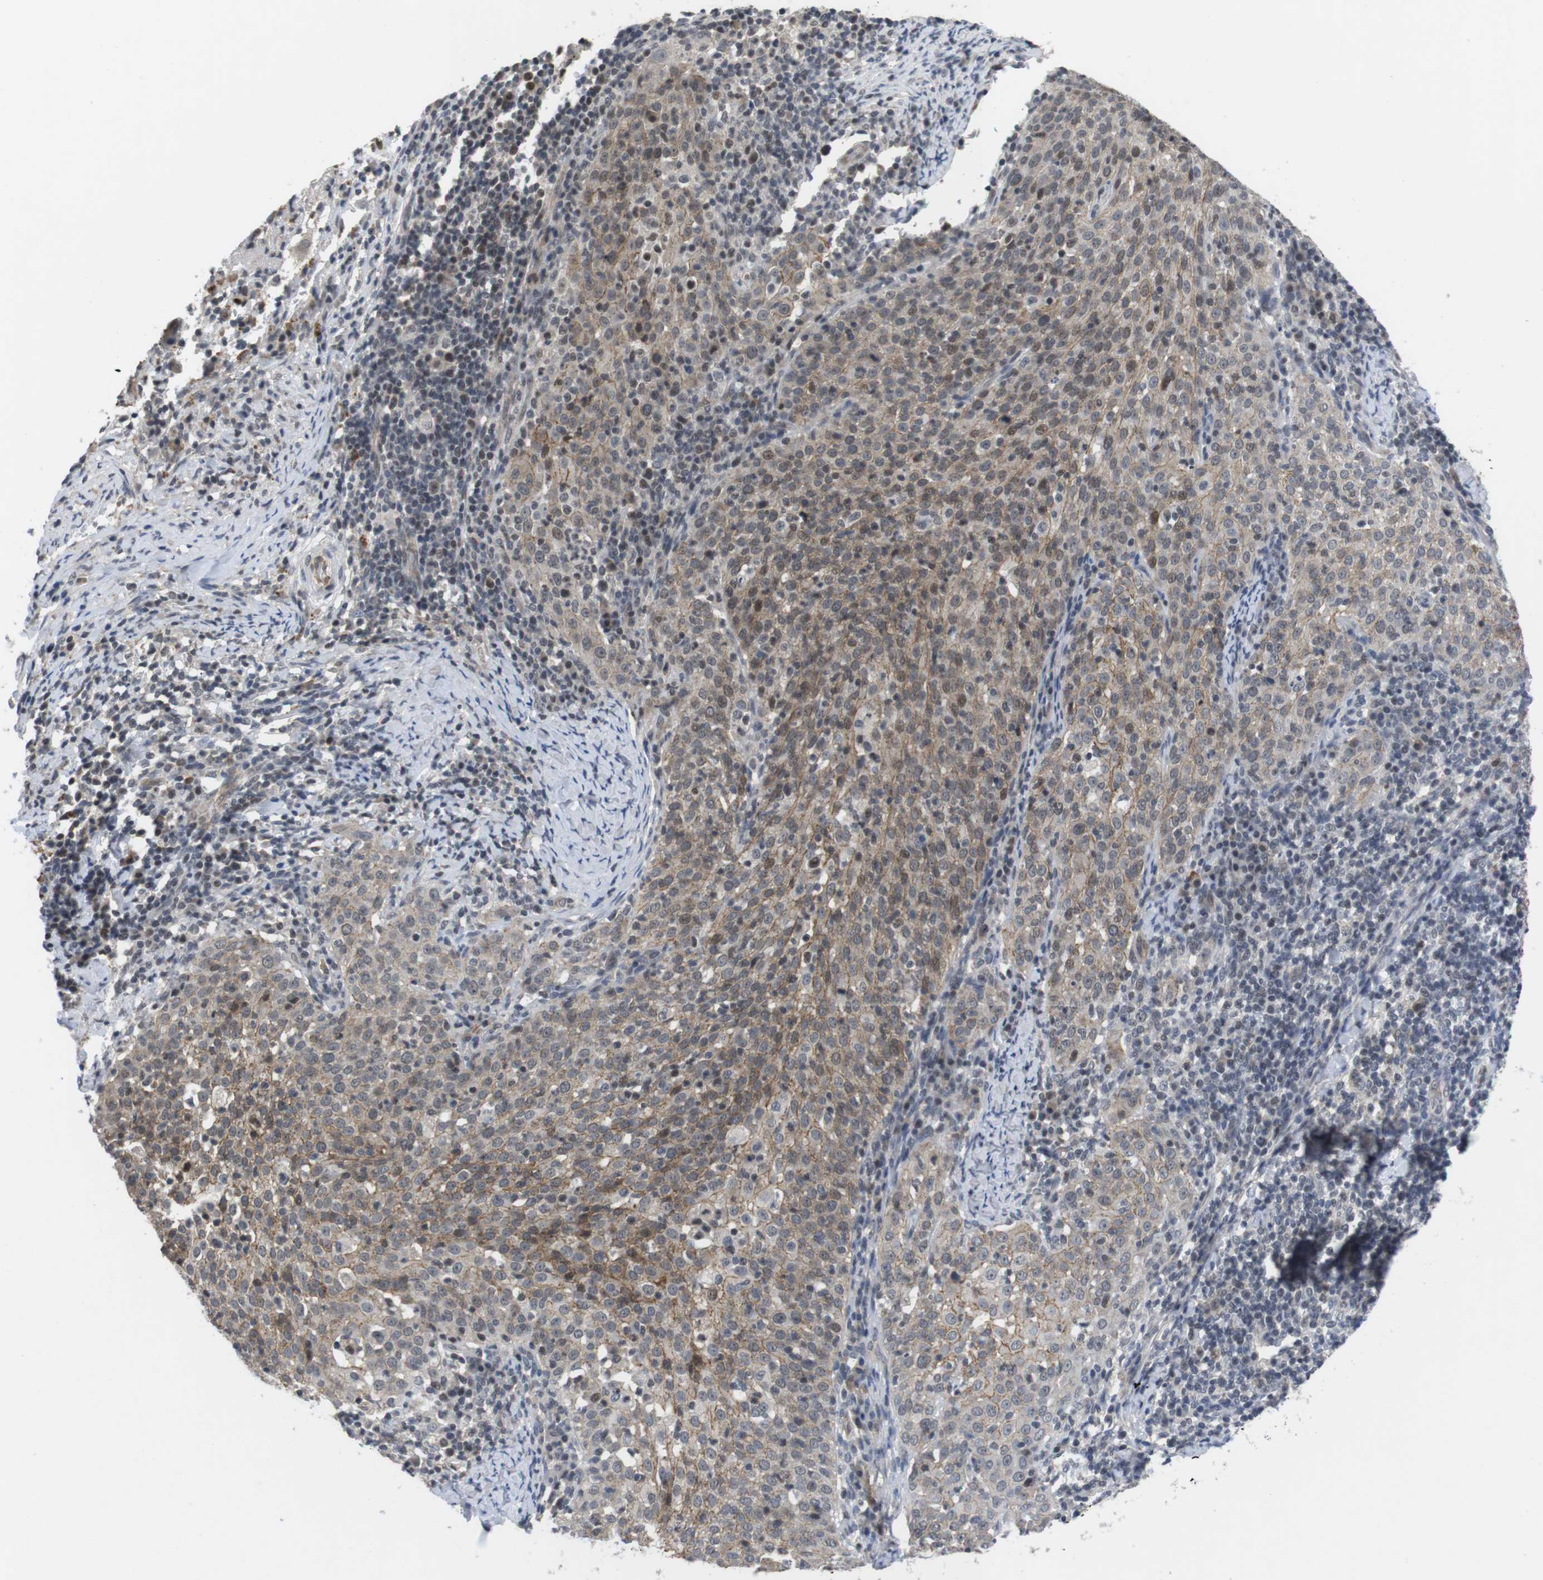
{"staining": {"intensity": "weak", "quantity": "25%-75%", "location": "cytoplasmic/membranous,nuclear"}, "tissue": "cervical cancer", "cell_type": "Tumor cells", "image_type": "cancer", "snomed": [{"axis": "morphology", "description": "Squamous cell carcinoma, NOS"}, {"axis": "topography", "description": "Cervix"}], "caption": "Protein expression analysis of squamous cell carcinoma (cervical) exhibits weak cytoplasmic/membranous and nuclear expression in approximately 25%-75% of tumor cells. (Brightfield microscopy of DAB IHC at high magnification).", "gene": "NECTIN1", "patient": {"sex": "female", "age": 51}}